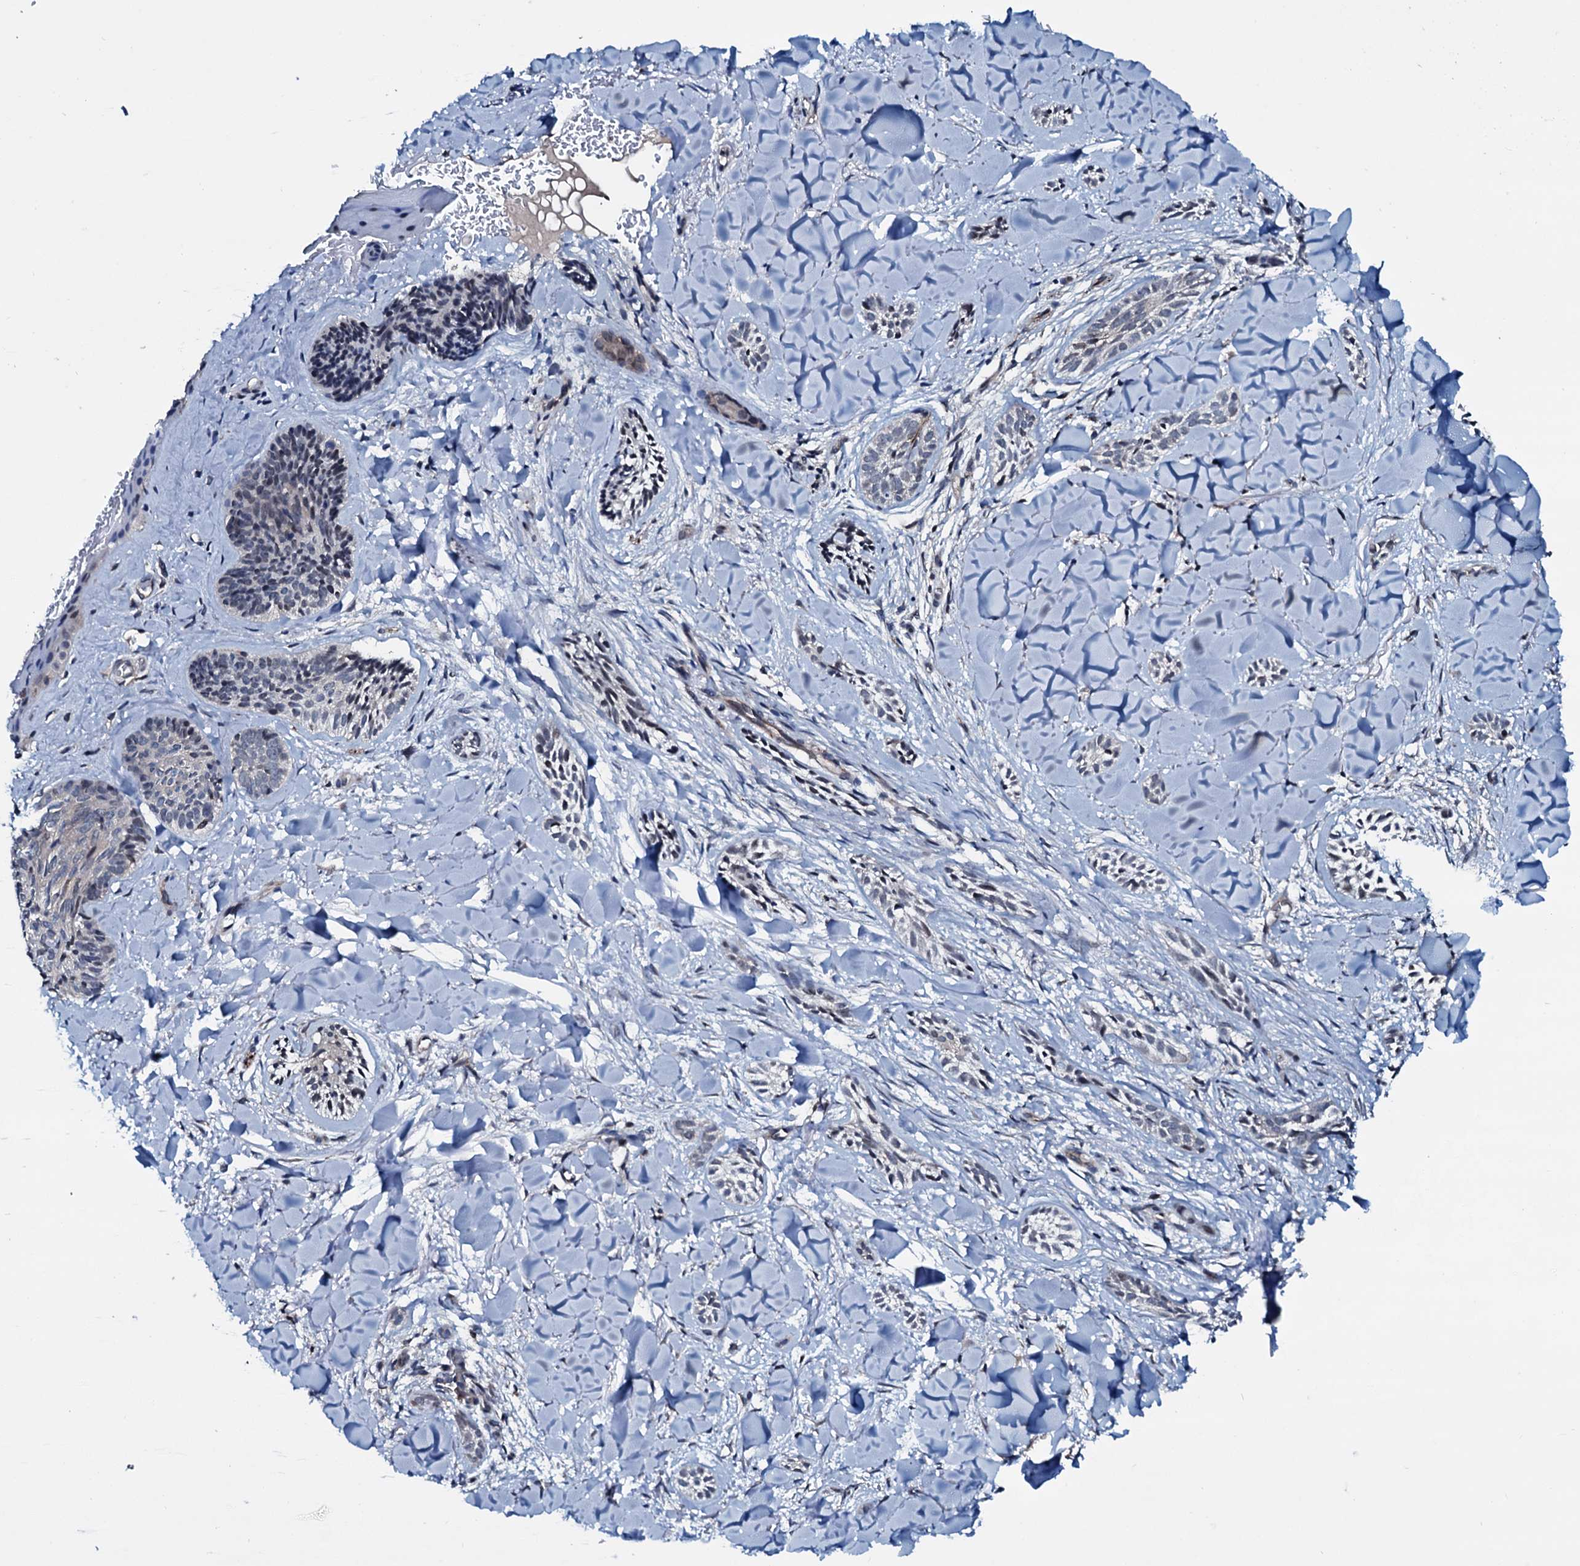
{"staining": {"intensity": "negative", "quantity": "none", "location": "none"}, "tissue": "skin cancer", "cell_type": "Tumor cells", "image_type": "cancer", "snomed": [{"axis": "morphology", "description": "Basal cell carcinoma"}, {"axis": "topography", "description": "Skin"}], "caption": "DAB (3,3'-diaminobenzidine) immunohistochemical staining of human skin cancer (basal cell carcinoma) reveals no significant positivity in tumor cells.", "gene": "OGFOD2", "patient": {"sex": "female", "age": 59}}